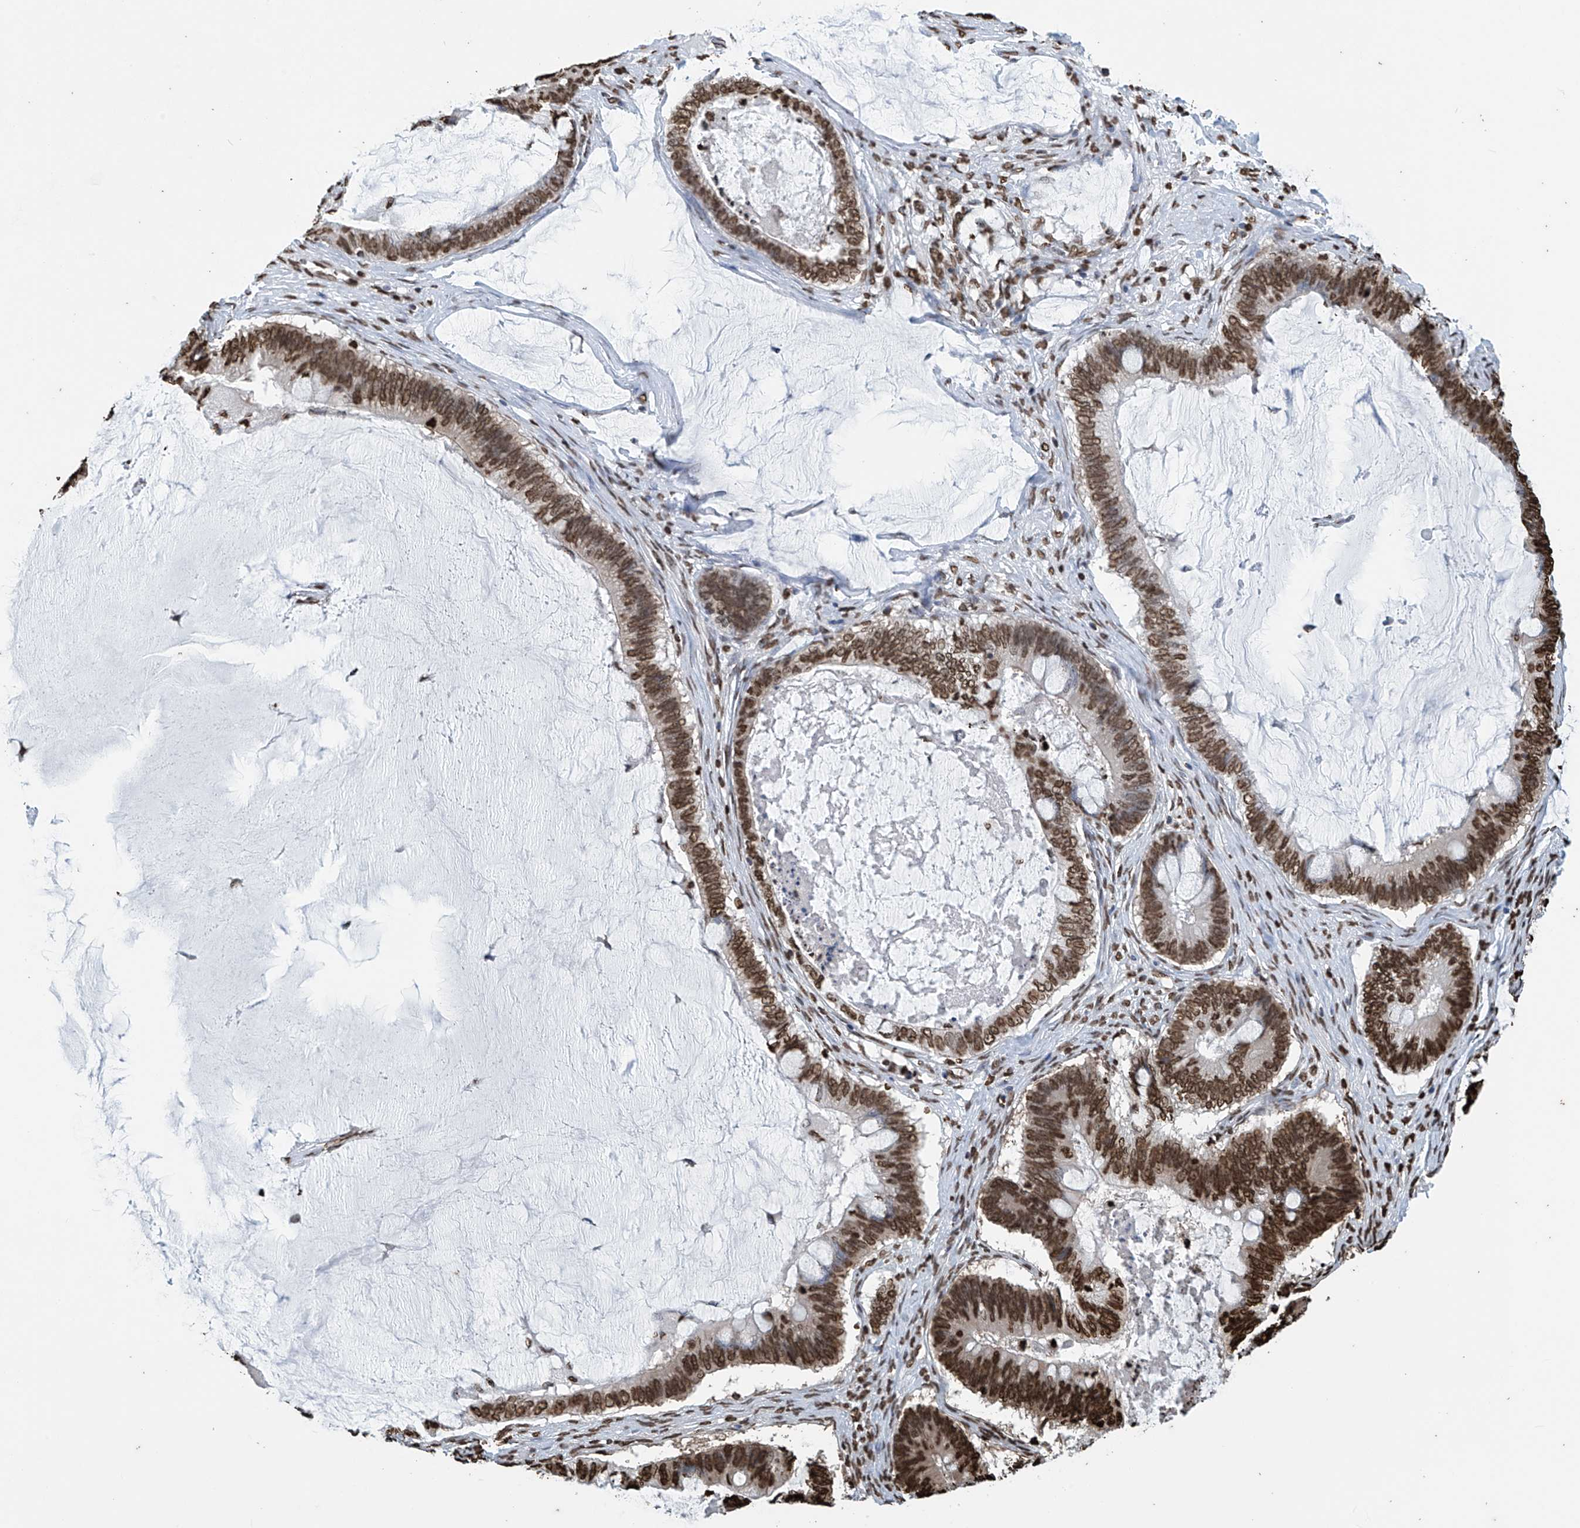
{"staining": {"intensity": "strong", "quantity": ">75%", "location": "nuclear"}, "tissue": "ovarian cancer", "cell_type": "Tumor cells", "image_type": "cancer", "snomed": [{"axis": "morphology", "description": "Cystadenocarcinoma, mucinous, NOS"}, {"axis": "topography", "description": "Ovary"}], "caption": "IHC of mucinous cystadenocarcinoma (ovarian) exhibits high levels of strong nuclear positivity in about >75% of tumor cells. The protein is shown in brown color, while the nuclei are stained blue.", "gene": "DPPA2", "patient": {"sex": "female", "age": 61}}